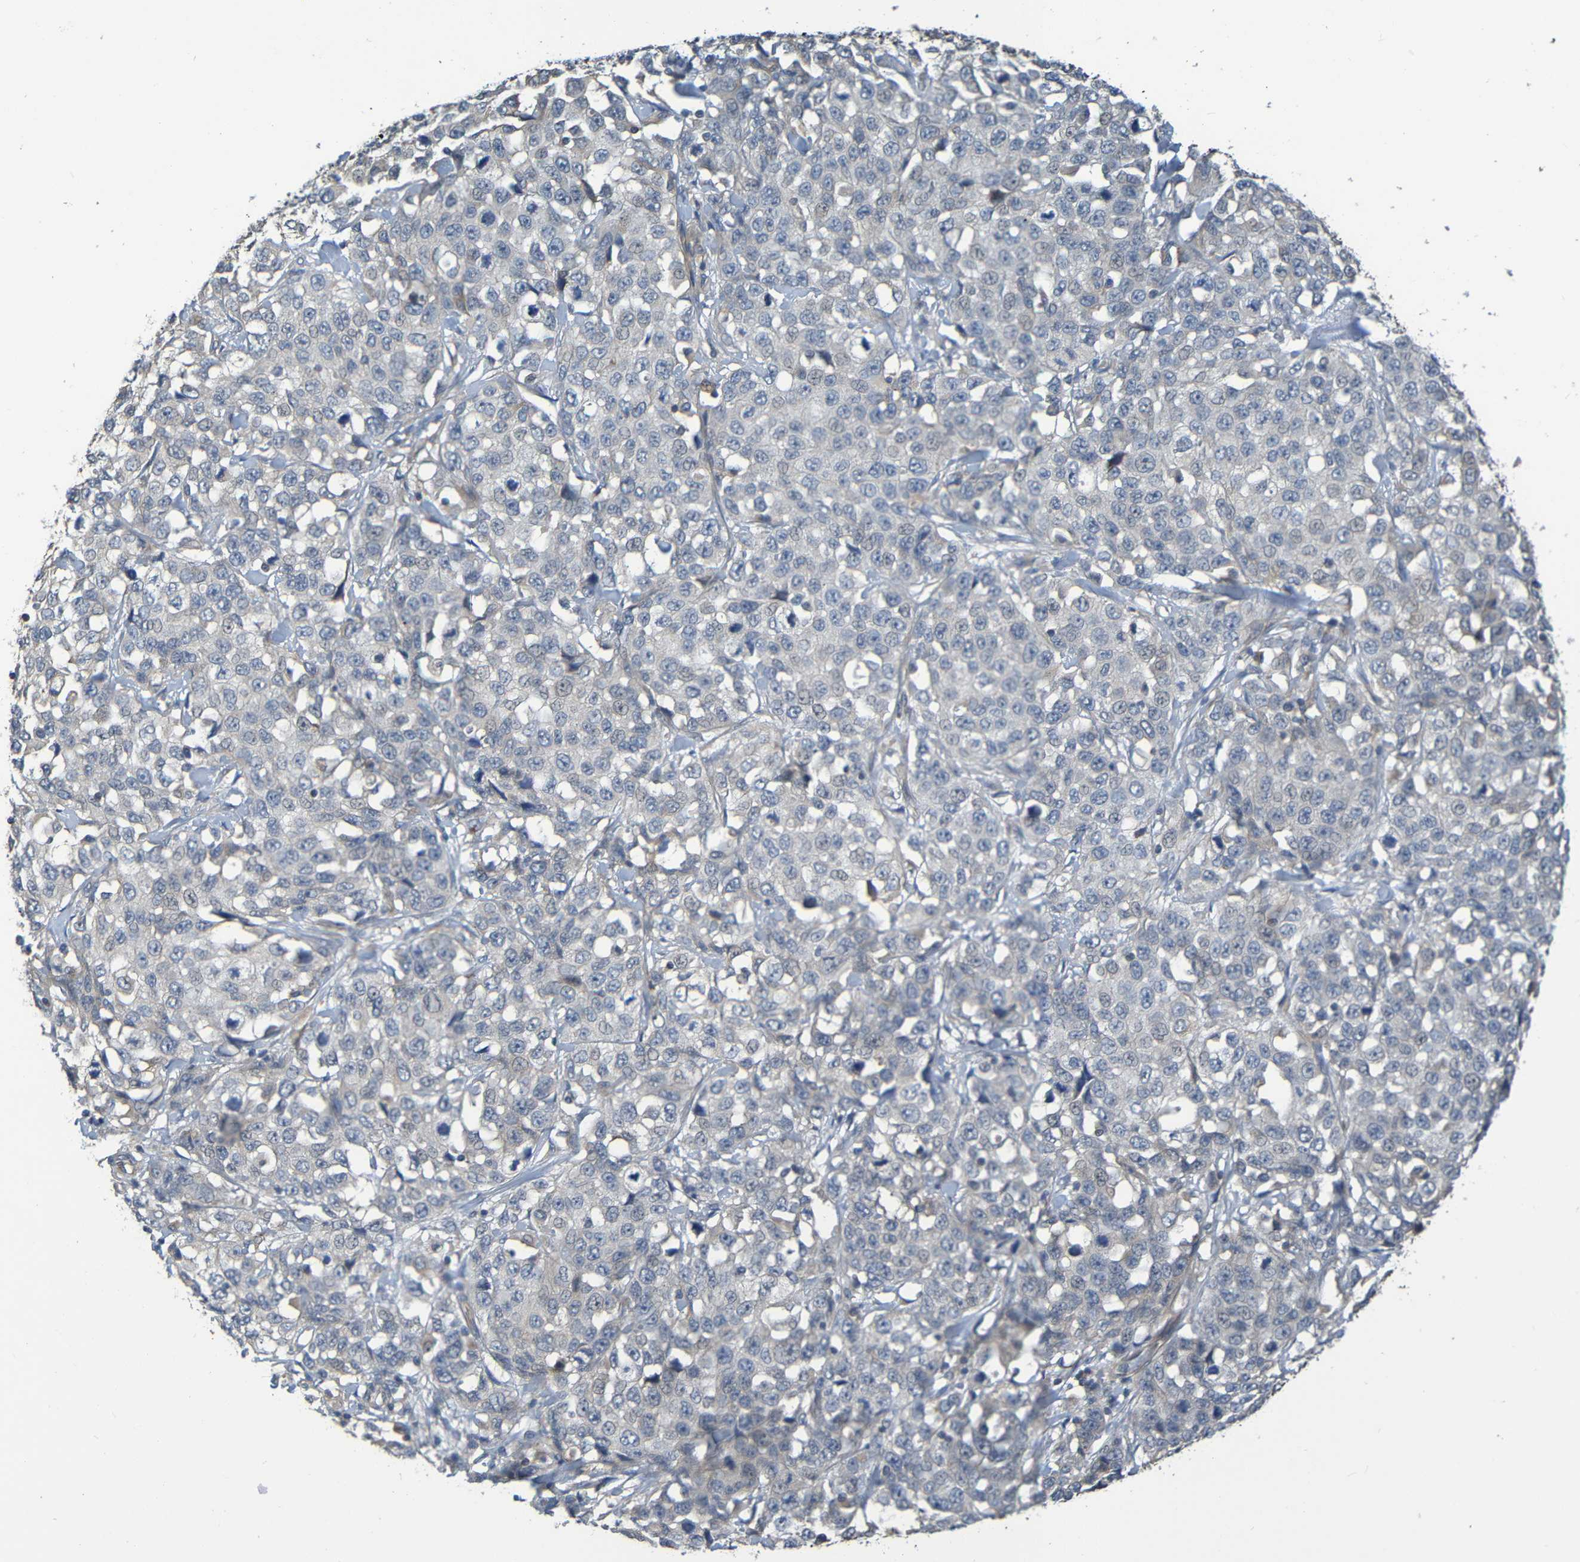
{"staining": {"intensity": "negative", "quantity": "none", "location": "none"}, "tissue": "stomach cancer", "cell_type": "Tumor cells", "image_type": "cancer", "snomed": [{"axis": "morphology", "description": "Normal tissue, NOS"}, {"axis": "morphology", "description": "Adenocarcinoma, NOS"}, {"axis": "topography", "description": "Stomach"}], "caption": "This is a photomicrograph of immunohistochemistry (IHC) staining of stomach cancer, which shows no expression in tumor cells. (DAB immunohistochemistry, high magnification).", "gene": "CYP4F2", "patient": {"sex": "male", "age": 48}}